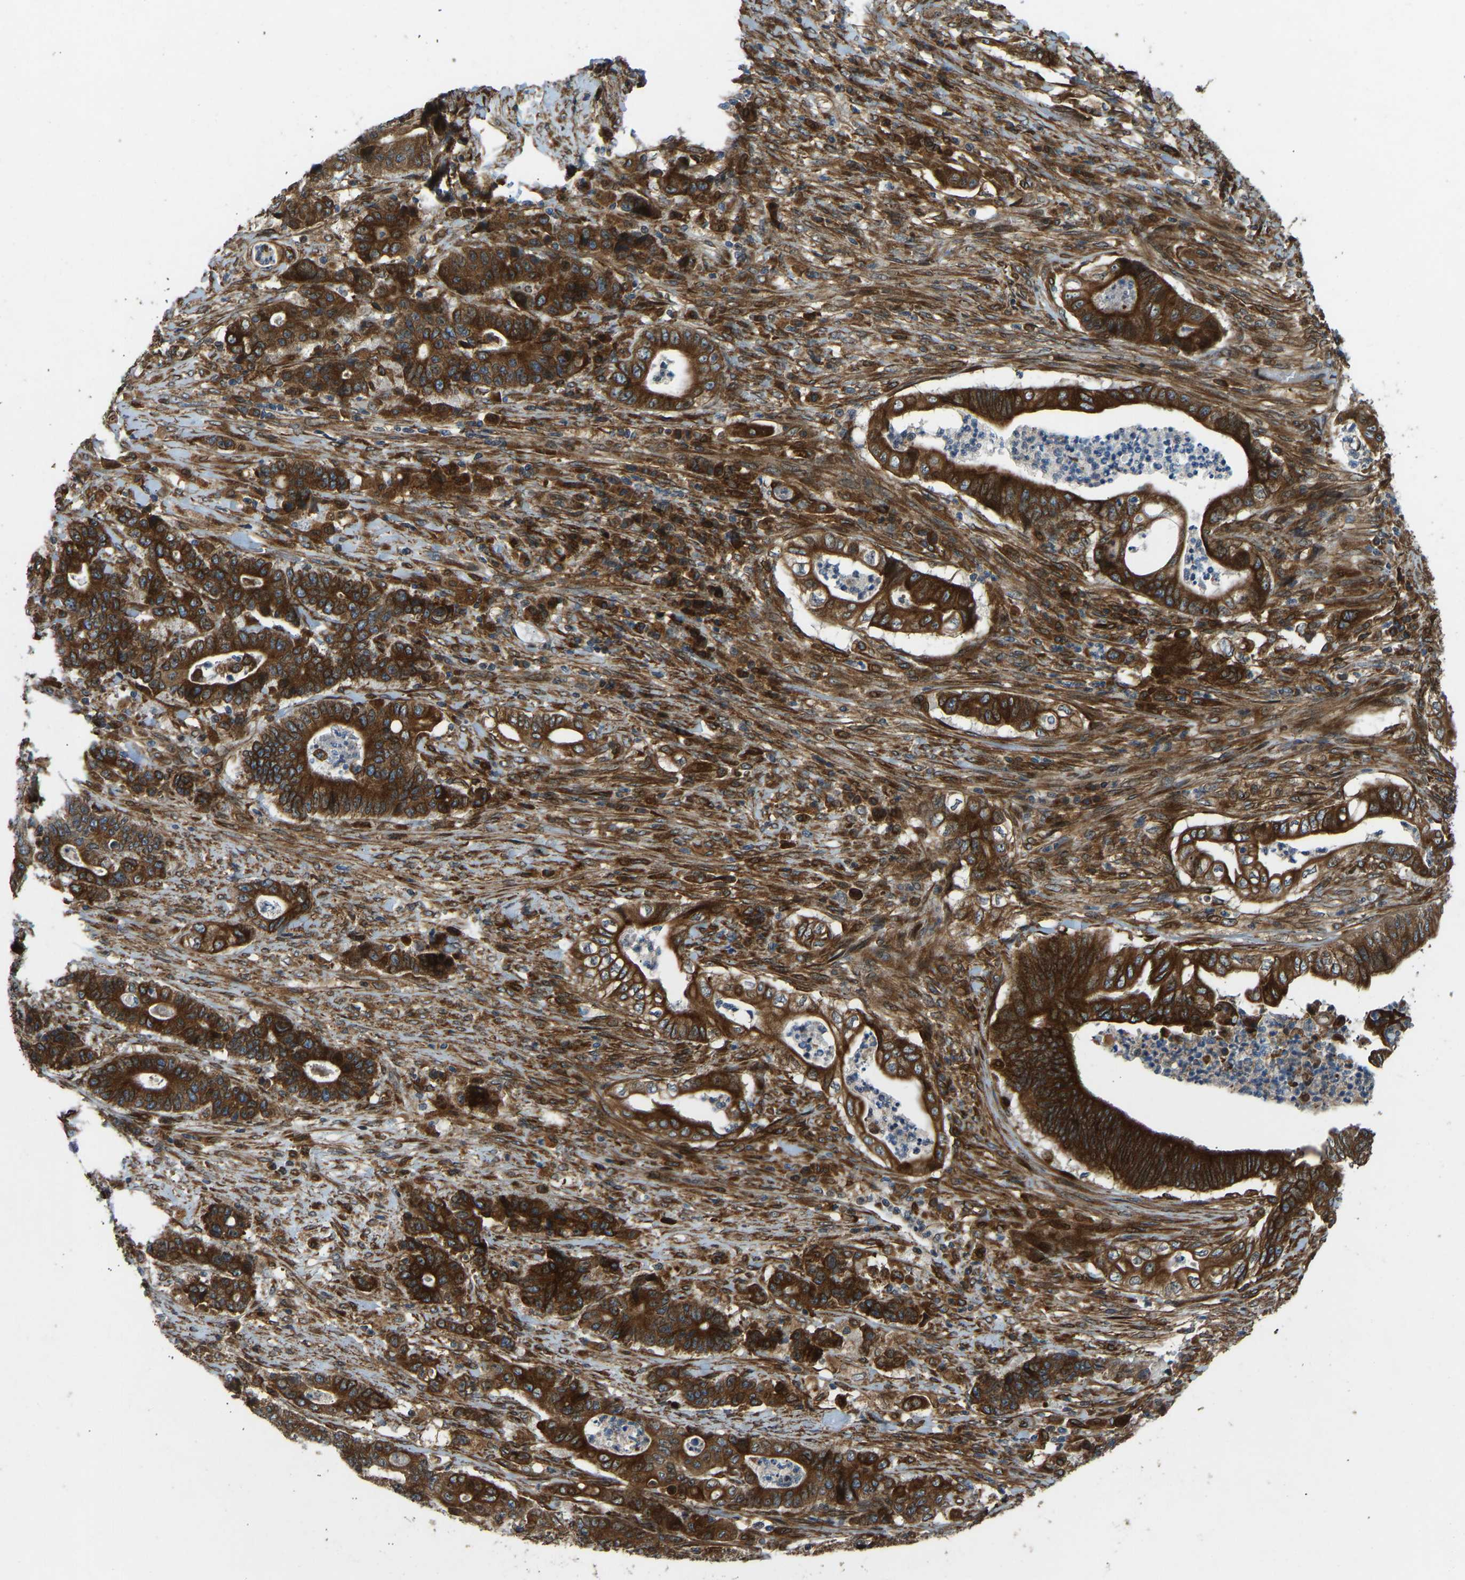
{"staining": {"intensity": "strong", "quantity": ">75%", "location": "cytoplasmic/membranous"}, "tissue": "stomach cancer", "cell_type": "Tumor cells", "image_type": "cancer", "snomed": [{"axis": "morphology", "description": "Adenocarcinoma, NOS"}, {"axis": "topography", "description": "Stomach"}], "caption": "Immunohistochemical staining of stomach adenocarcinoma reveals high levels of strong cytoplasmic/membranous protein expression in approximately >75% of tumor cells. Using DAB (3,3'-diaminobenzidine) (brown) and hematoxylin (blue) stains, captured at high magnification using brightfield microscopy.", "gene": "OS9", "patient": {"sex": "female", "age": 73}}